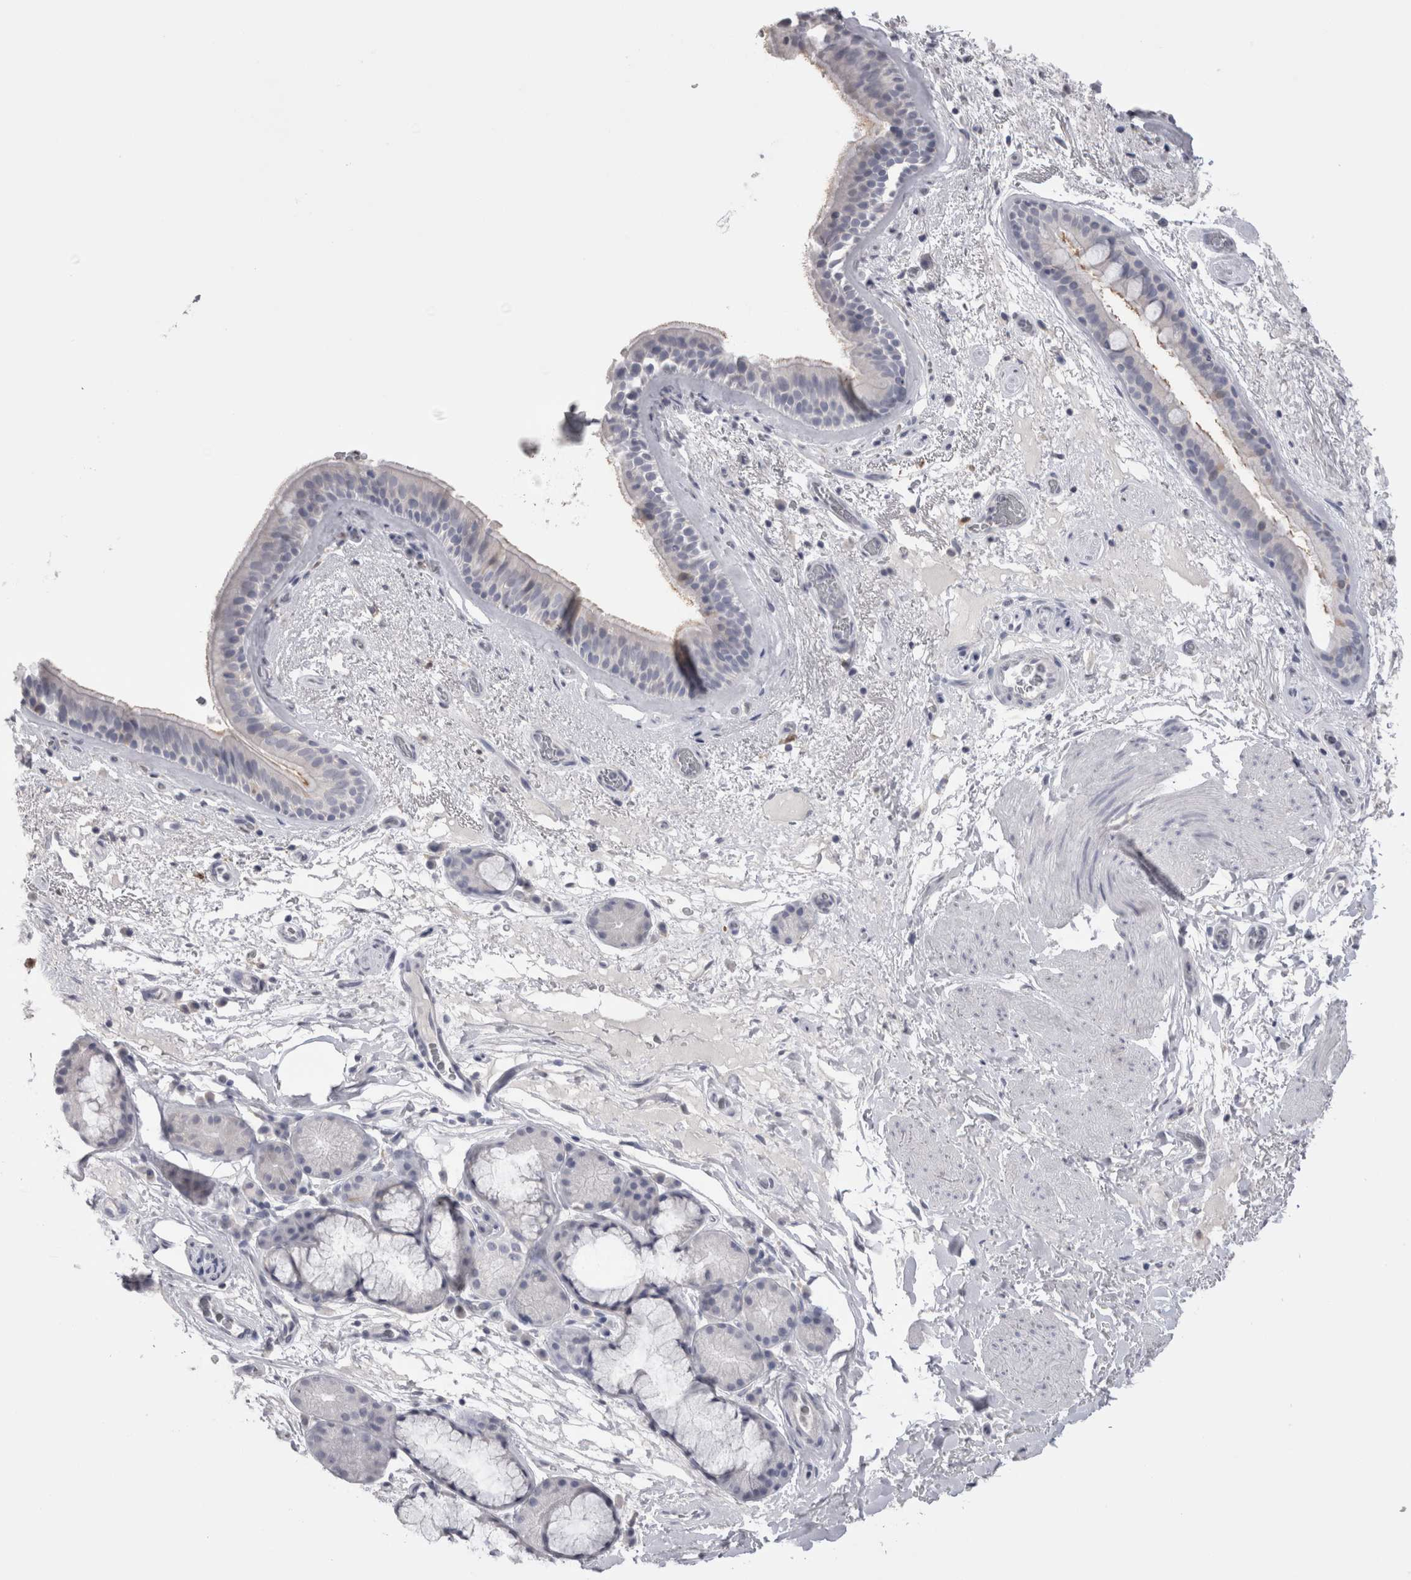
{"staining": {"intensity": "weak", "quantity": "25%-75%", "location": "cytoplasmic/membranous"}, "tissue": "bronchus", "cell_type": "Respiratory epithelial cells", "image_type": "normal", "snomed": [{"axis": "morphology", "description": "Normal tissue, NOS"}, {"axis": "topography", "description": "Cartilage tissue"}], "caption": "Immunohistochemical staining of unremarkable bronchus demonstrates low levels of weak cytoplasmic/membranous expression in about 25%-75% of respiratory epithelial cells.", "gene": "SUCNR1", "patient": {"sex": "female", "age": 63}}